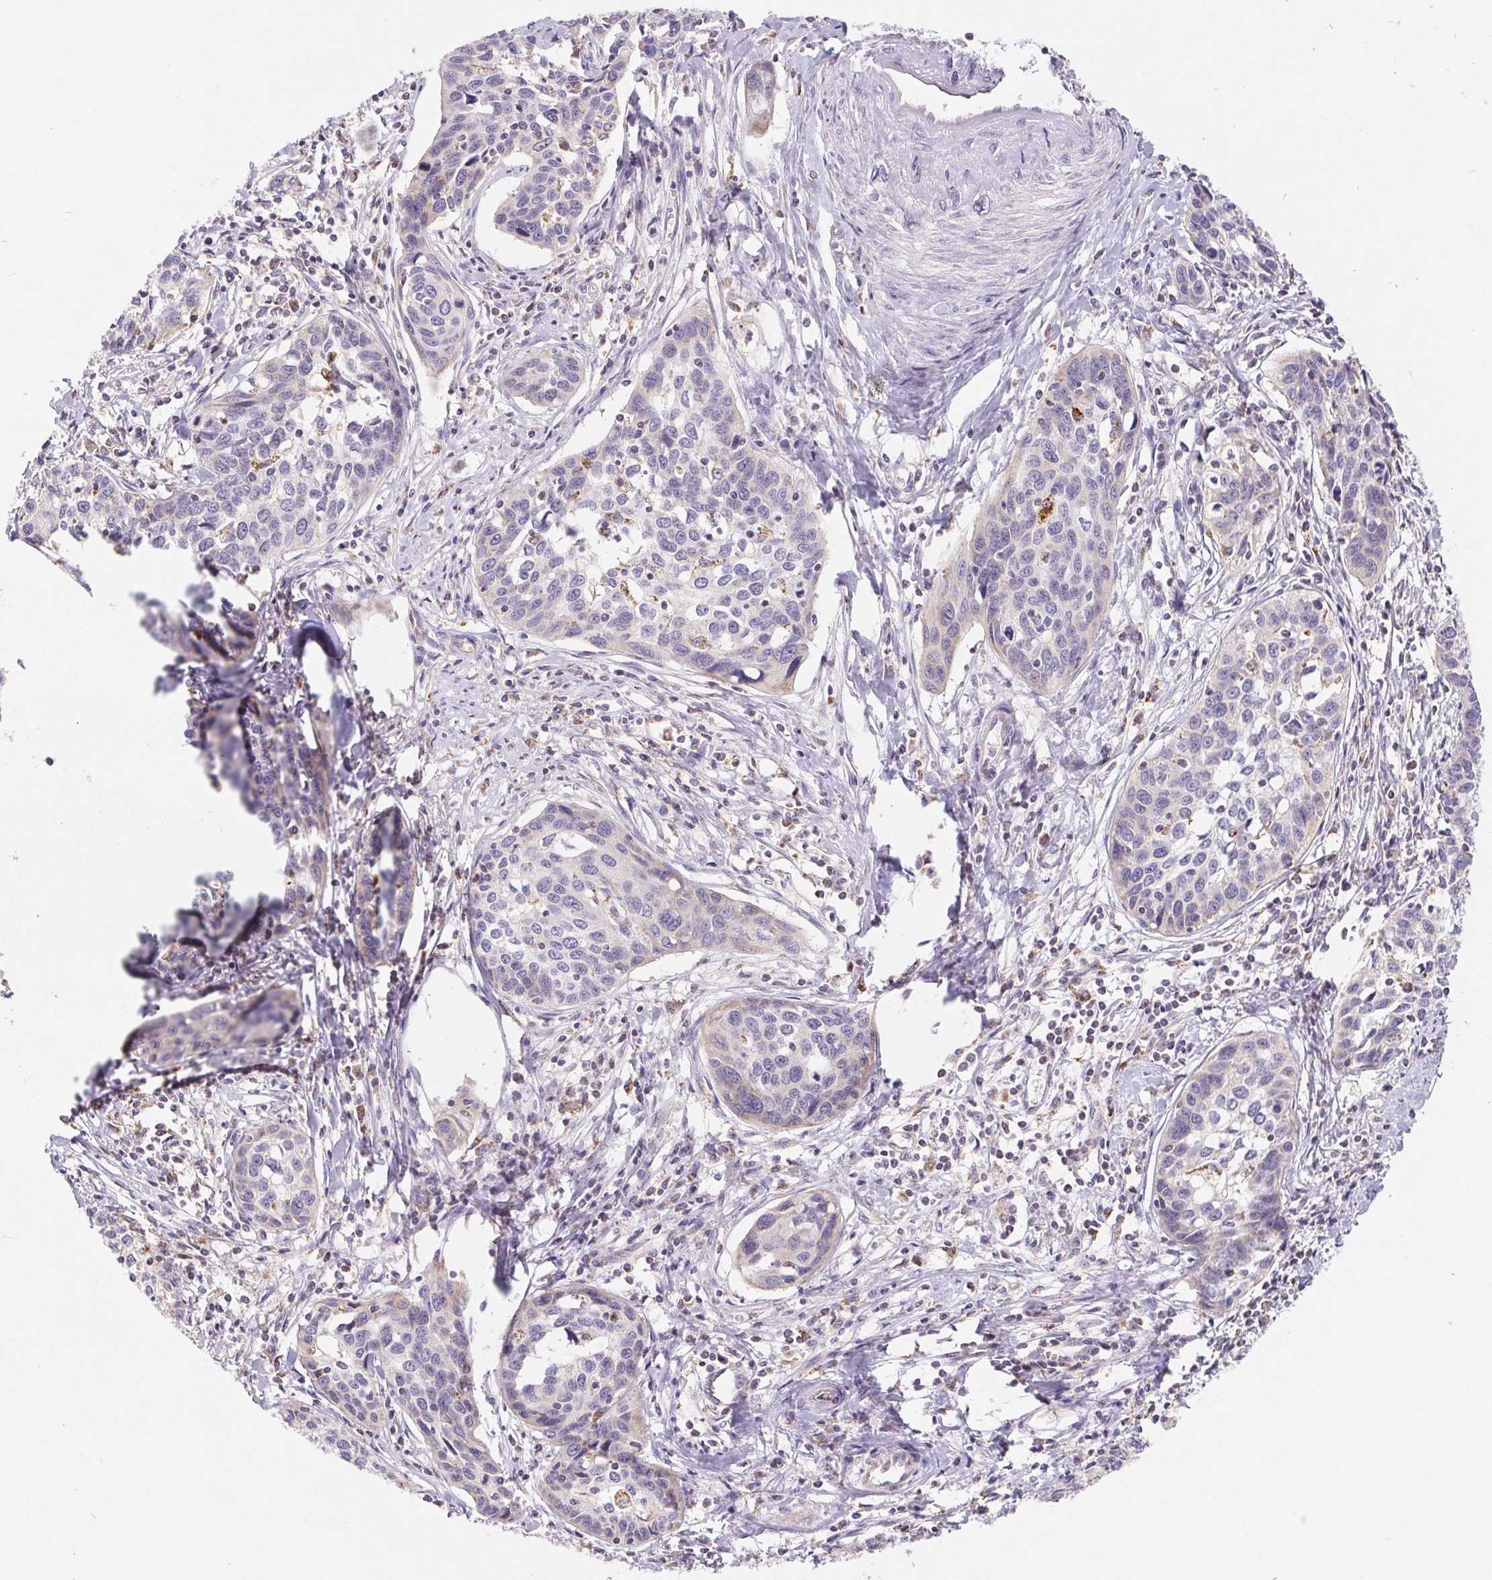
{"staining": {"intensity": "negative", "quantity": "none", "location": "none"}, "tissue": "cervical cancer", "cell_type": "Tumor cells", "image_type": "cancer", "snomed": [{"axis": "morphology", "description": "Squamous cell carcinoma, NOS"}, {"axis": "topography", "description": "Cervix"}], "caption": "An IHC image of squamous cell carcinoma (cervical) is shown. There is no staining in tumor cells of squamous cell carcinoma (cervical).", "gene": "EMC6", "patient": {"sex": "female", "age": 31}}